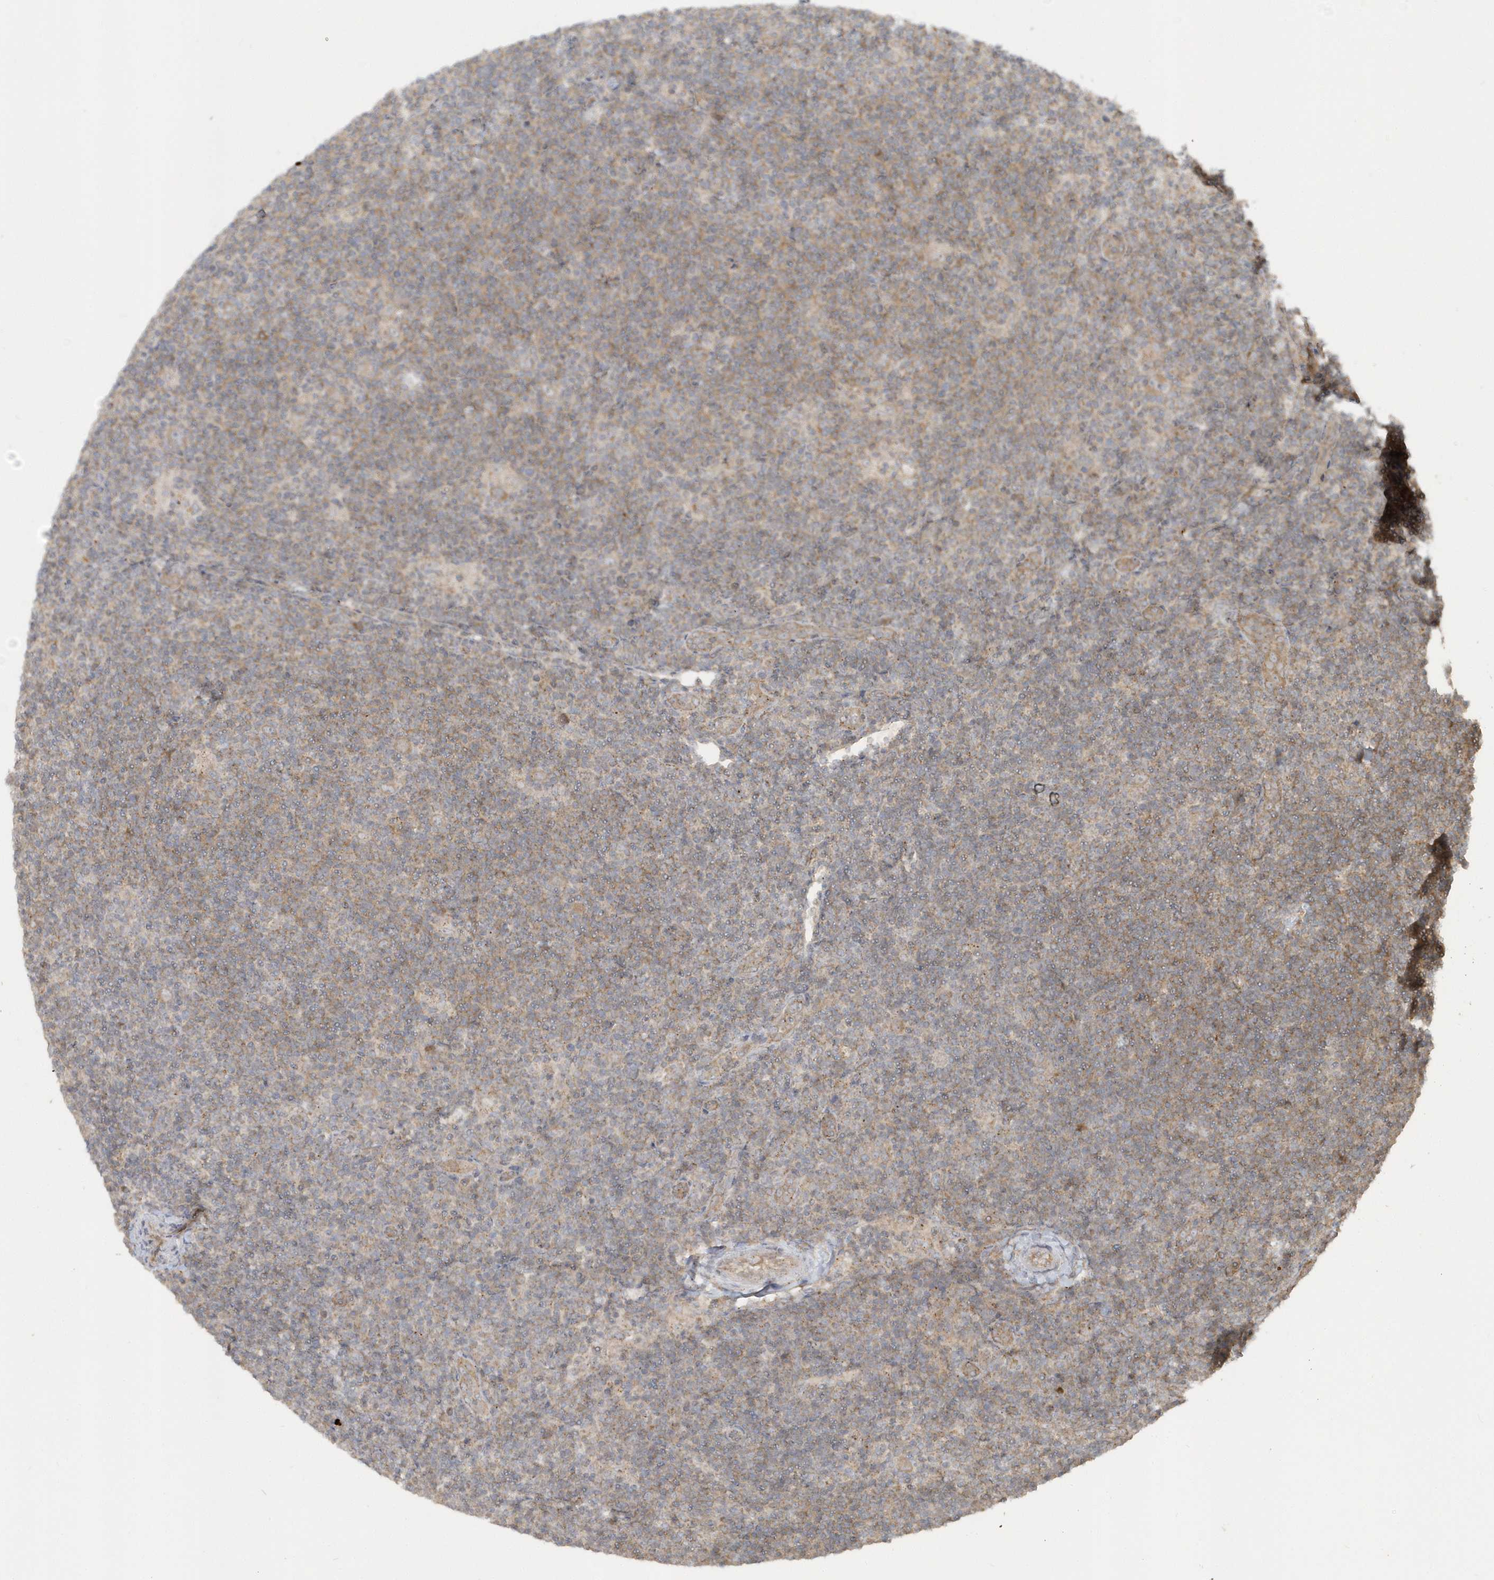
{"staining": {"intensity": "negative", "quantity": "none", "location": "none"}, "tissue": "lymphoma", "cell_type": "Tumor cells", "image_type": "cancer", "snomed": [{"axis": "morphology", "description": "Hodgkin's disease, NOS"}, {"axis": "topography", "description": "Lymph node"}], "caption": "A high-resolution photomicrograph shows IHC staining of Hodgkin's disease, which displays no significant staining in tumor cells.", "gene": "STIM2", "patient": {"sex": "female", "age": 57}}